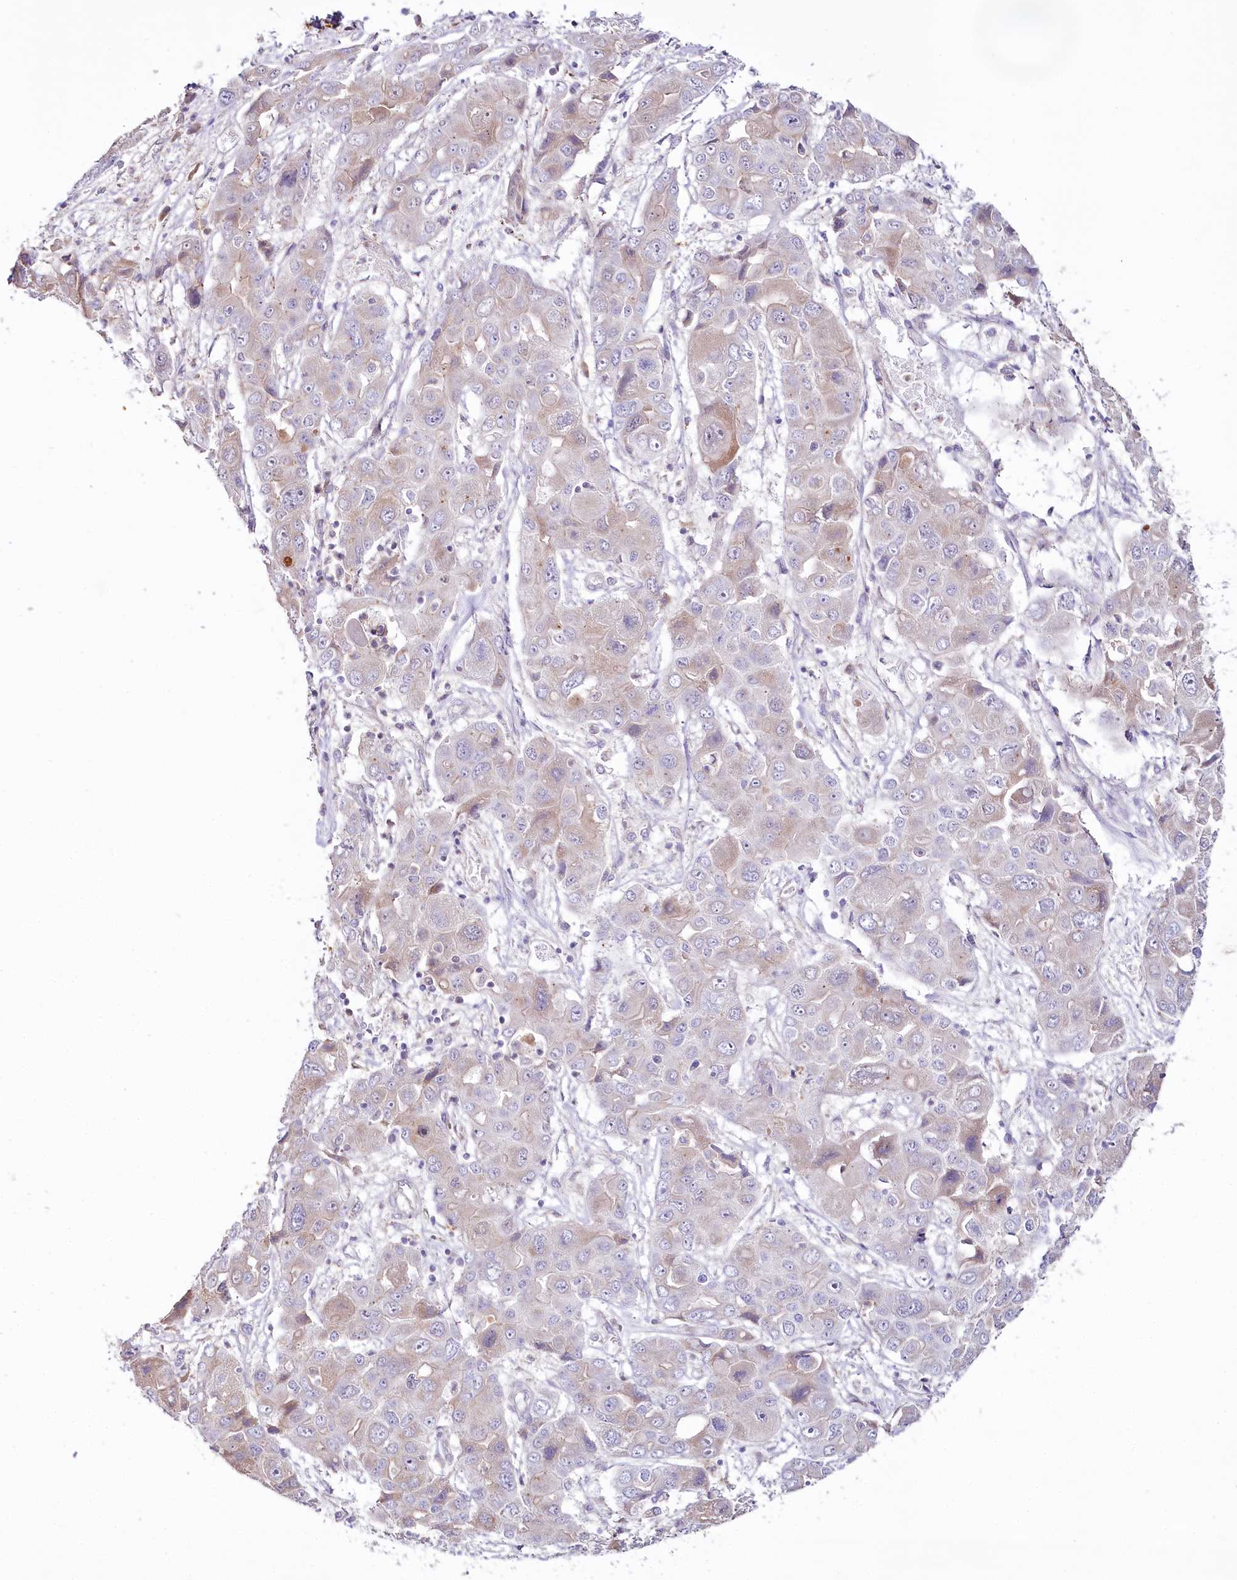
{"staining": {"intensity": "weak", "quantity": "<25%", "location": "cytoplasmic/membranous"}, "tissue": "liver cancer", "cell_type": "Tumor cells", "image_type": "cancer", "snomed": [{"axis": "morphology", "description": "Cholangiocarcinoma"}, {"axis": "topography", "description": "Liver"}], "caption": "A photomicrograph of cholangiocarcinoma (liver) stained for a protein shows no brown staining in tumor cells.", "gene": "SLC6A11", "patient": {"sex": "male", "age": 67}}